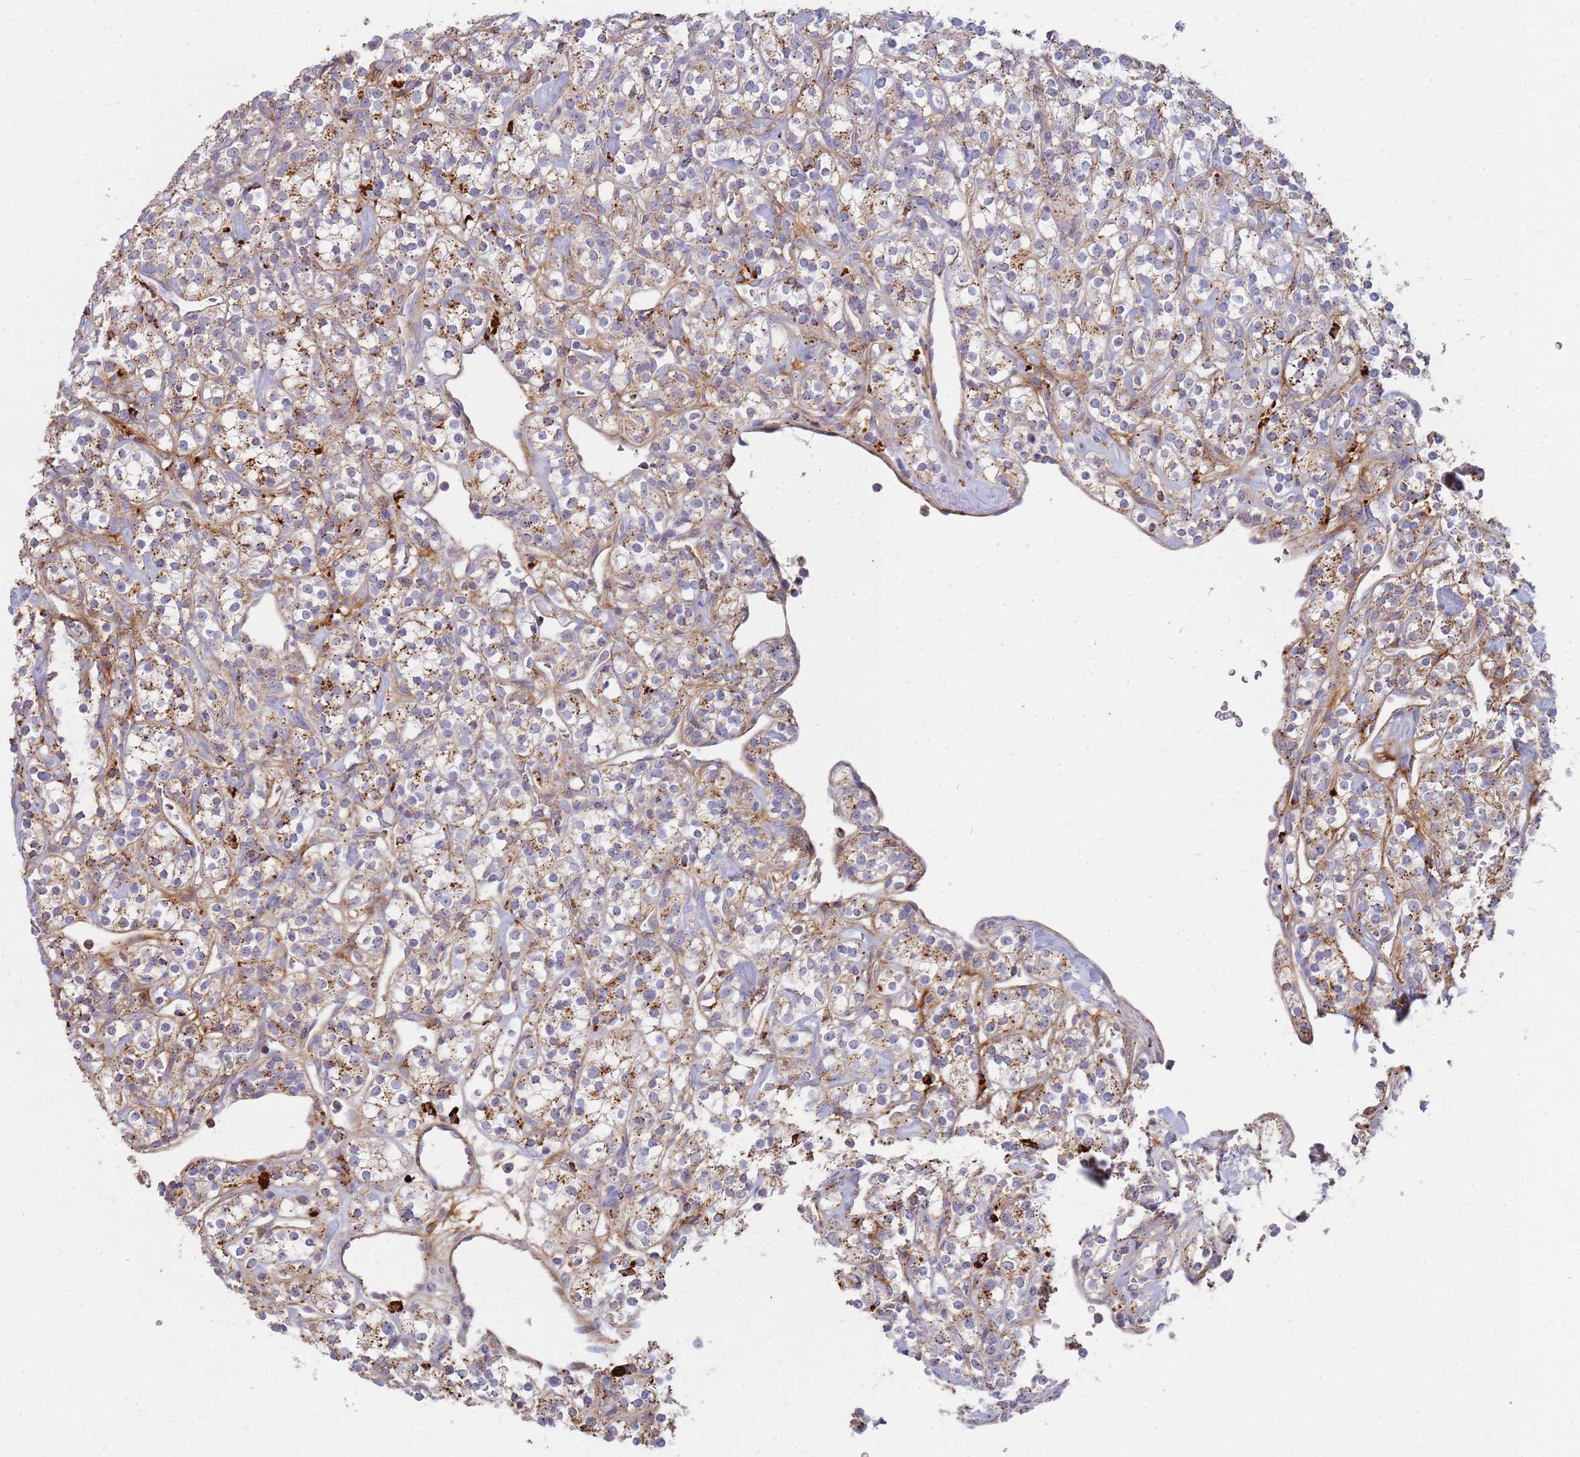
{"staining": {"intensity": "moderate", "quantity": "25%-75%", "location": "cytoplasmic/membranous"}, "tissue": "renal cancer", "cell_type": "Tumor cells", "image_type": "cancer", "snomed": [{"axis": "morphology", "description": "Adenocarcinoma, NOS"}, {"axis": "topography", "description": "Kidney"}], "caption": "Human adenocarcinoma (renal) stained with a brown dye exhibits moderate cytoplasmic/membranous positive expression in about 25%-75% of tumor cells.", "gene": "TMEM229B", "patient": {"sex": "male", "age": 77}}